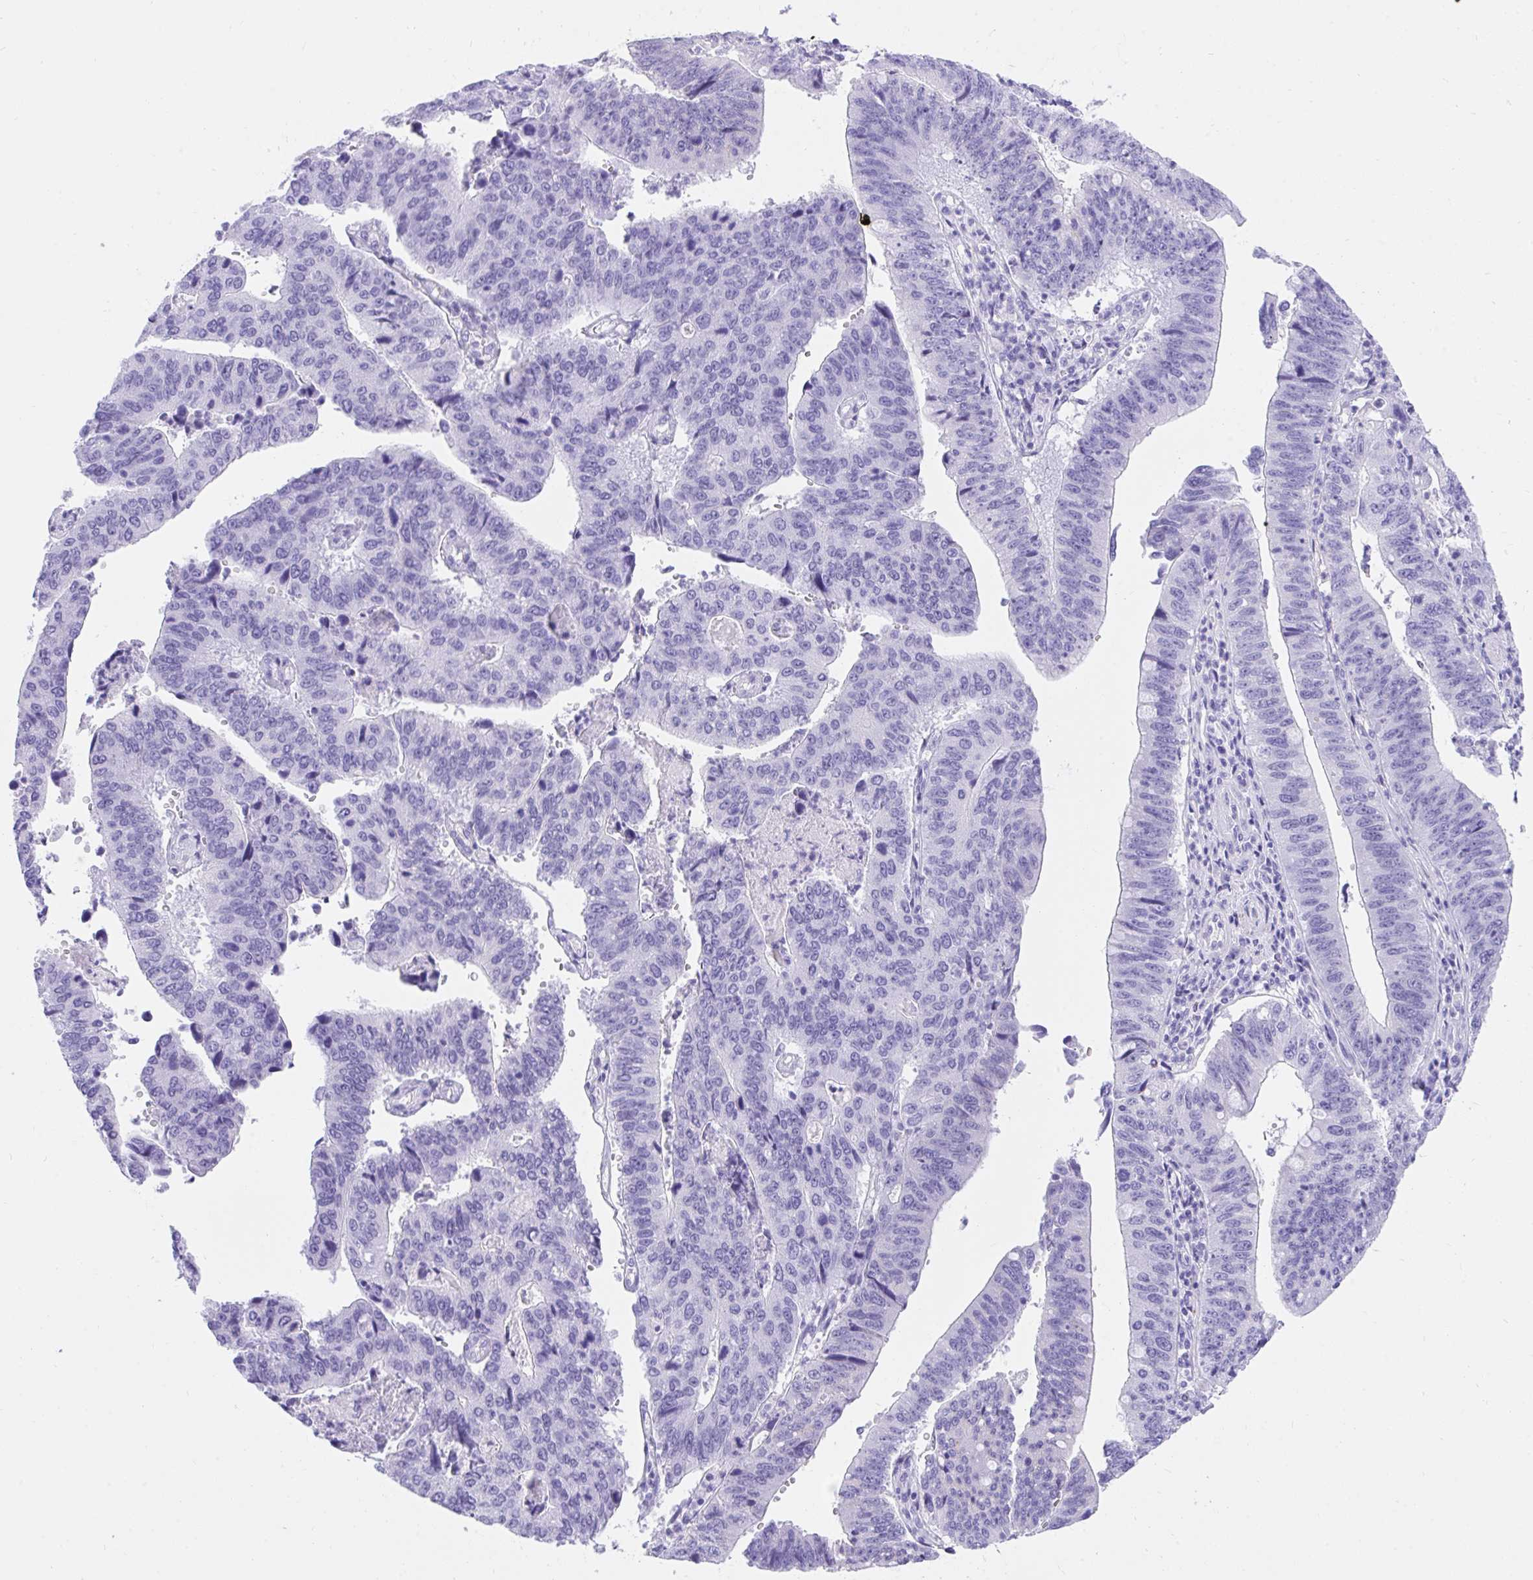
{"staining": {"intensity": "negative", "quantity": "none", "location": "none"}, "tissue": "stomach cancer", "cell_type": "Tumor cells", "image_type": "cancer", "snomed": [{"axis": "morphology", "description": "Adenocarcinoma, NOS"}, {"axis": "topography", "description": "Stomach"}], "caption": "Immunohistochemistry (IHC) of stomach cancer demonstrates no positivity in tumor cells.", "gene": "KCNN4", "patient": {"sex": "male", "age": 59}}